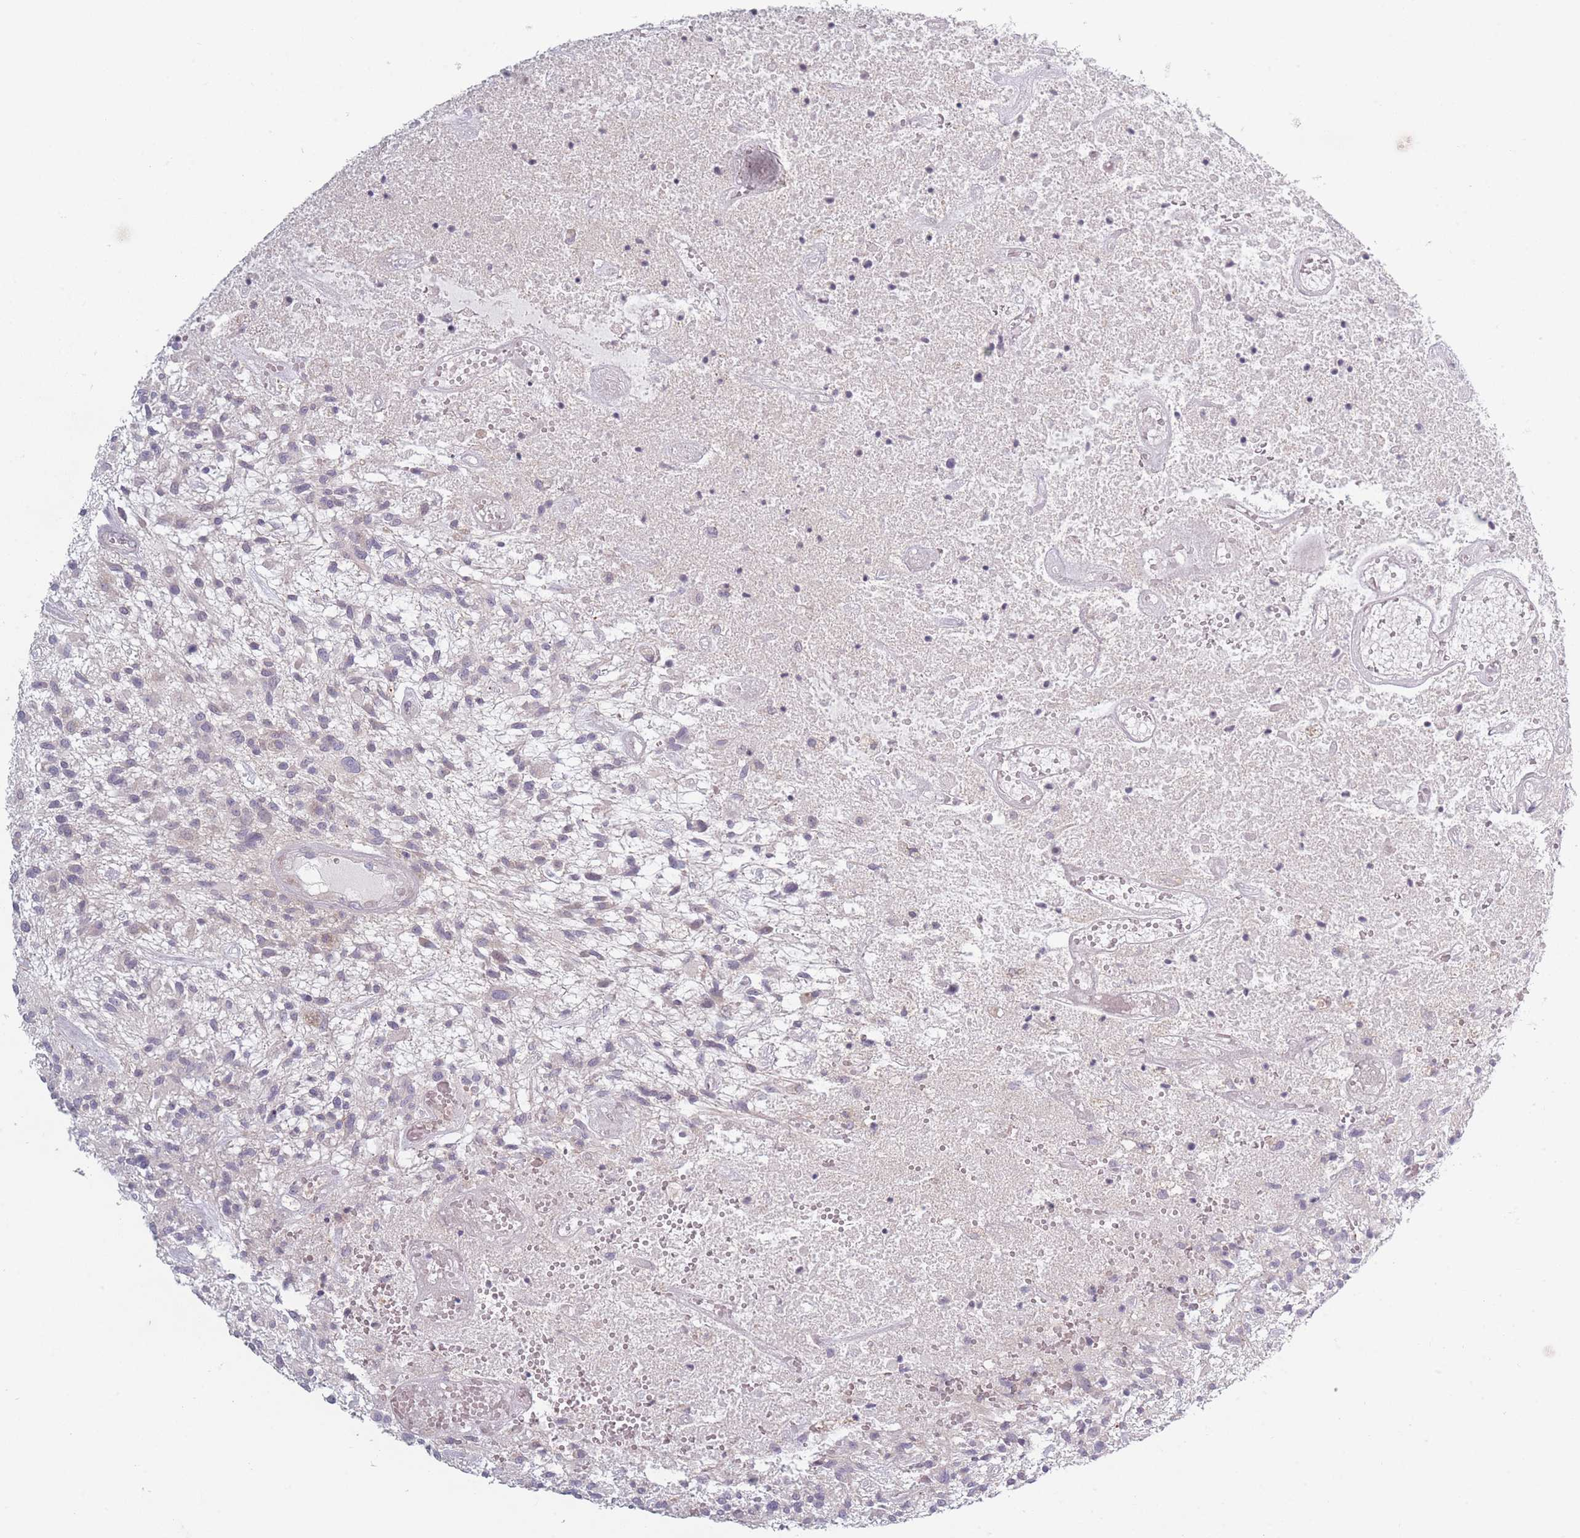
{"staining": {"intensity": "negative", "quantity": "none", "location": "none"}, "tissue": "glioma", "cell_type": "Tumor cells", "image_type": "cancer", "snomed": [{"axis": "morphology", "description": "Glioma, malignant, High grade"}, {"axis": "topography", "description": "Brain"}], "caption": "Immunohistochemistry of malignant glioma (high-grade) reveals no positivity in tumor cells.", "gene": "RASL10B", "patient": {"sex": "male", "age": 47}}